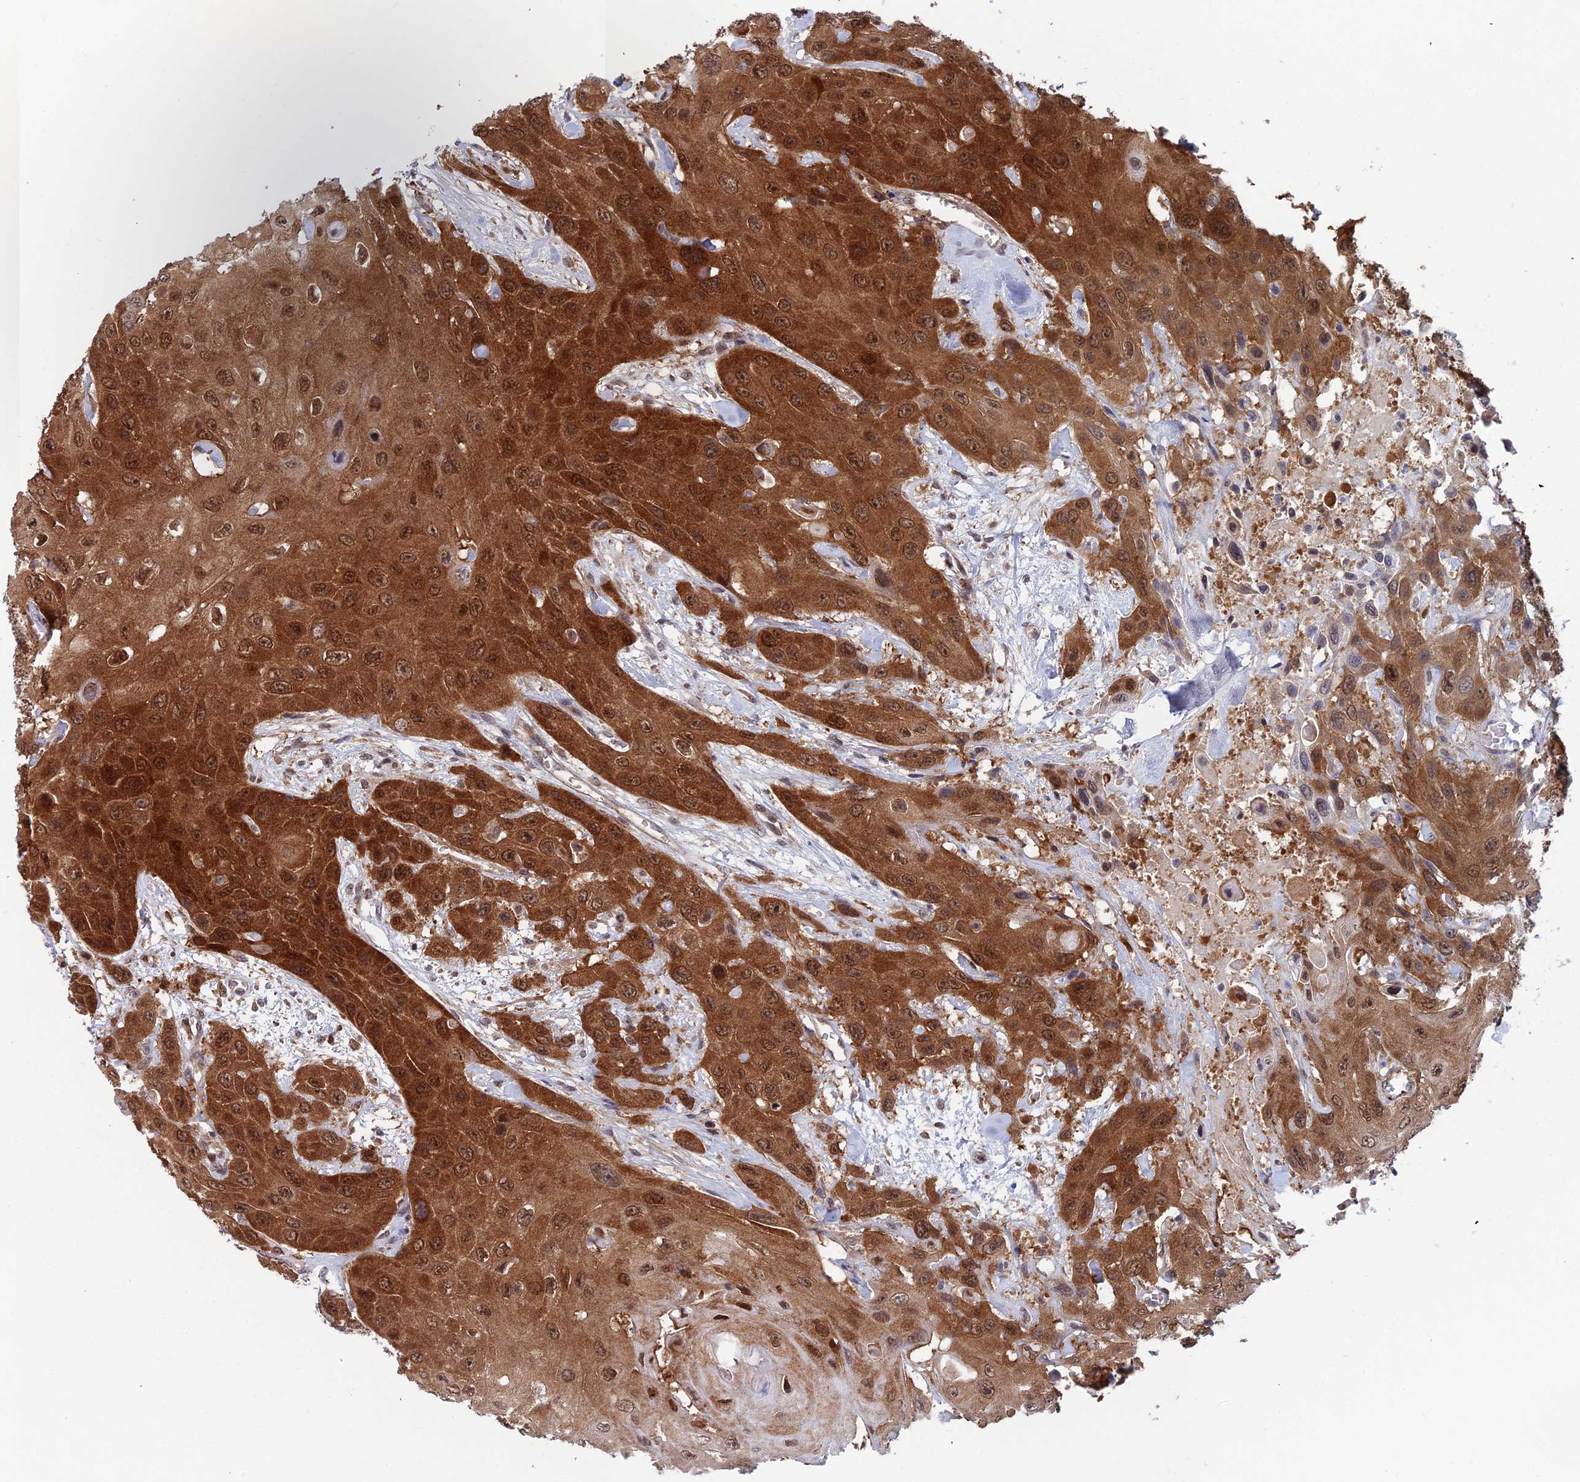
{"staining": {"intensity": "strong", "quantity": ">75%", "location": "cytoplasmic/membranous,nuclear"}, "tissue": "head and neck cancer", "cell_type": "Tumor cells", "image_type": "cancer", "snomed": [{"axis": "morphology", "description": "Squamous cell carcinoma, NOS"}, {"axis": "topography", "description": "Head-Neck"}], "caption": "Brown immunohistochemical staining in squamous cell carcinoma (head and neck) demonstrates strong cytoplasmic/membranous and nuclear expression in about >75% of tumor cells.", "gene": "IGBP1", "patient": {"sex": "male", "age": 81}}